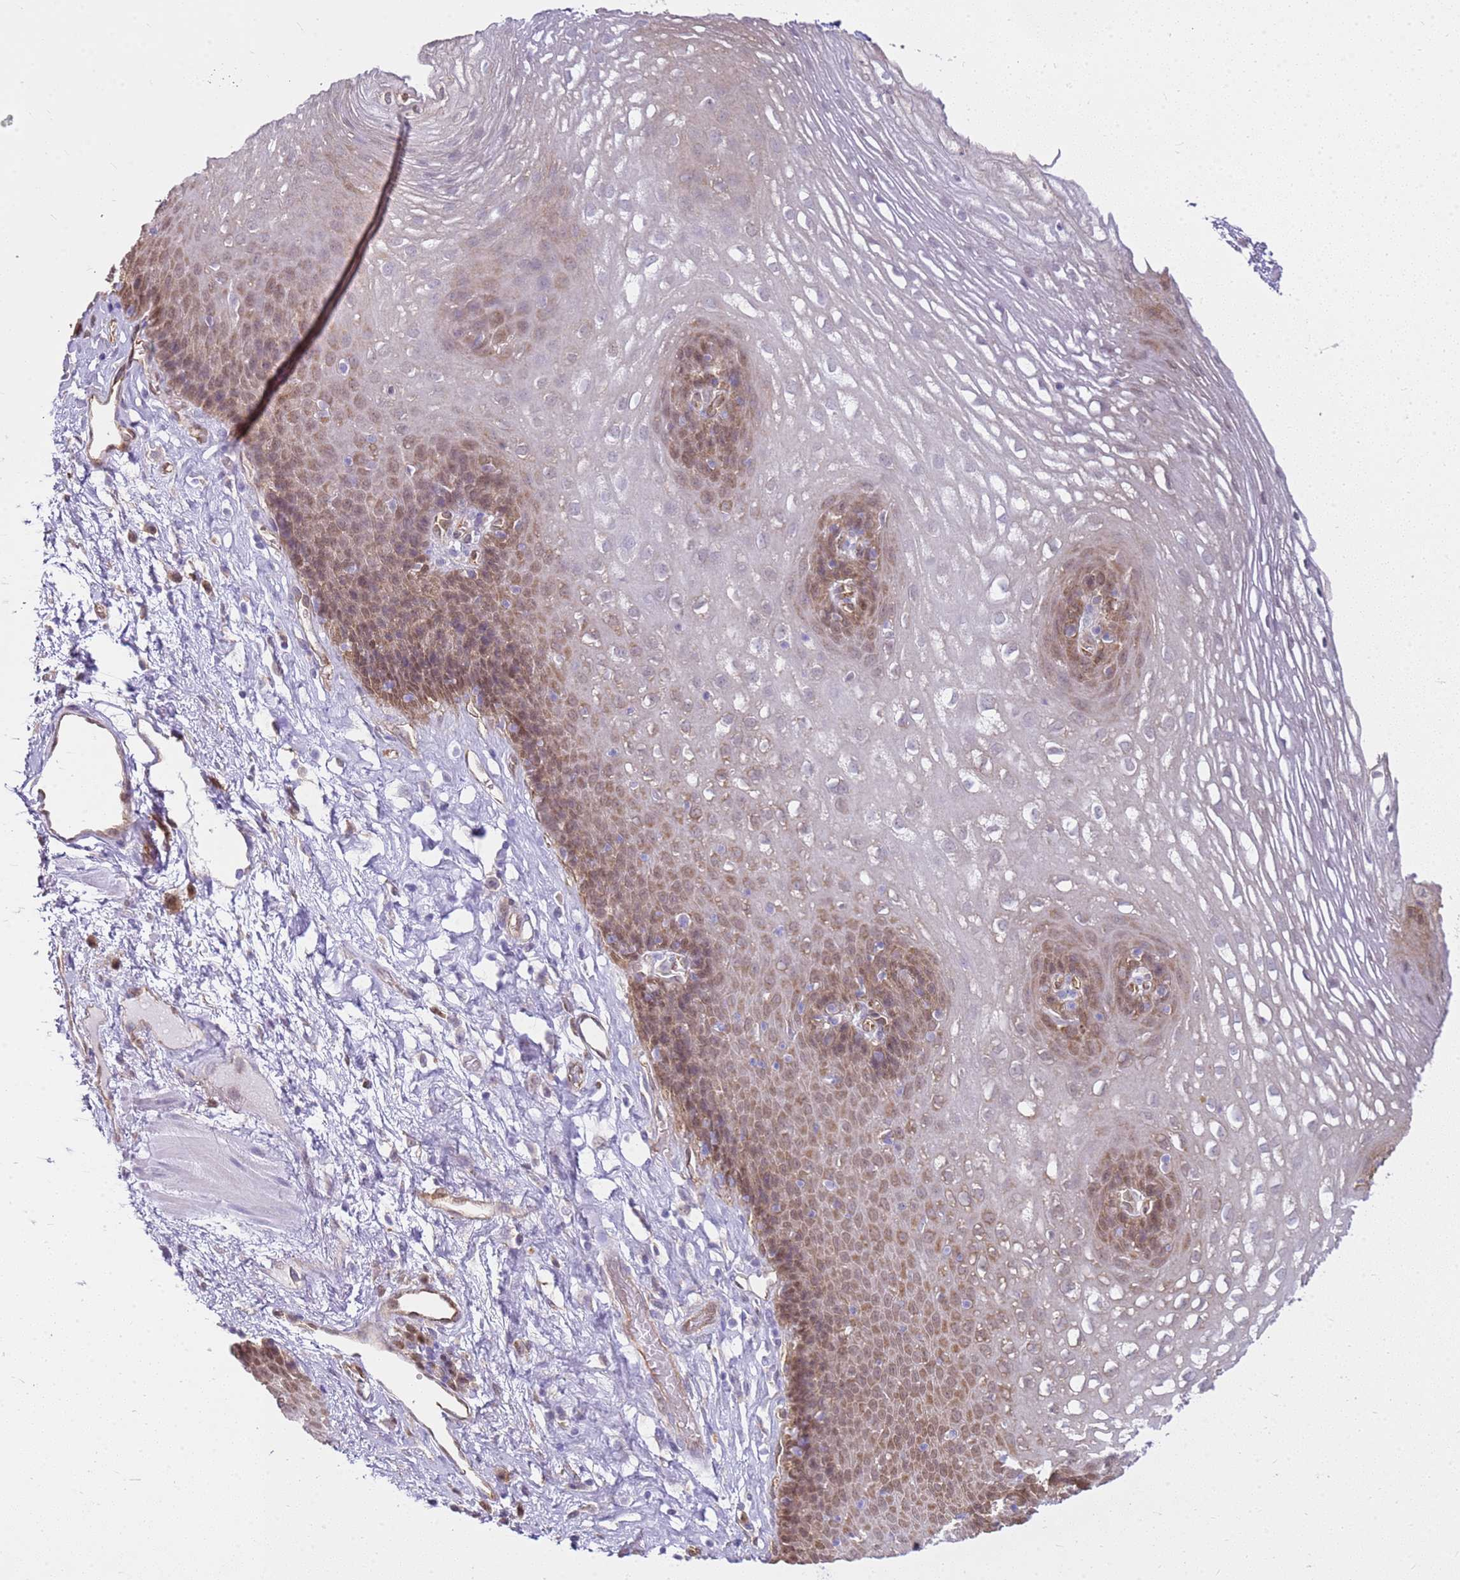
{"staining": {"intensity": "moderate", "quantity": "25%-75%", "location": "cytoplasmic/membranous"}, "tissue": "esophagus", "cell_type": "Squamous epithelial cells", "image_type": "normal", "snomed": [{"axis": "morphology", "description": "Normal tissue, NOS"}, {"axis": "topography", "description": "Esophagus"}], "caption": "An immunohistochemistry micrograph of normal tissue is shown. Protein staining in brown labels moderate cytoplasmic/membranous positivity in esophagus within squamous epithelial cells. The protein is stained brown, and the nuclei are stained in blue (DAB IHC with brightfield microscopy, high magnification).", "gene": "YWHAE", "patient": {"sex": "female", "age": 66}}